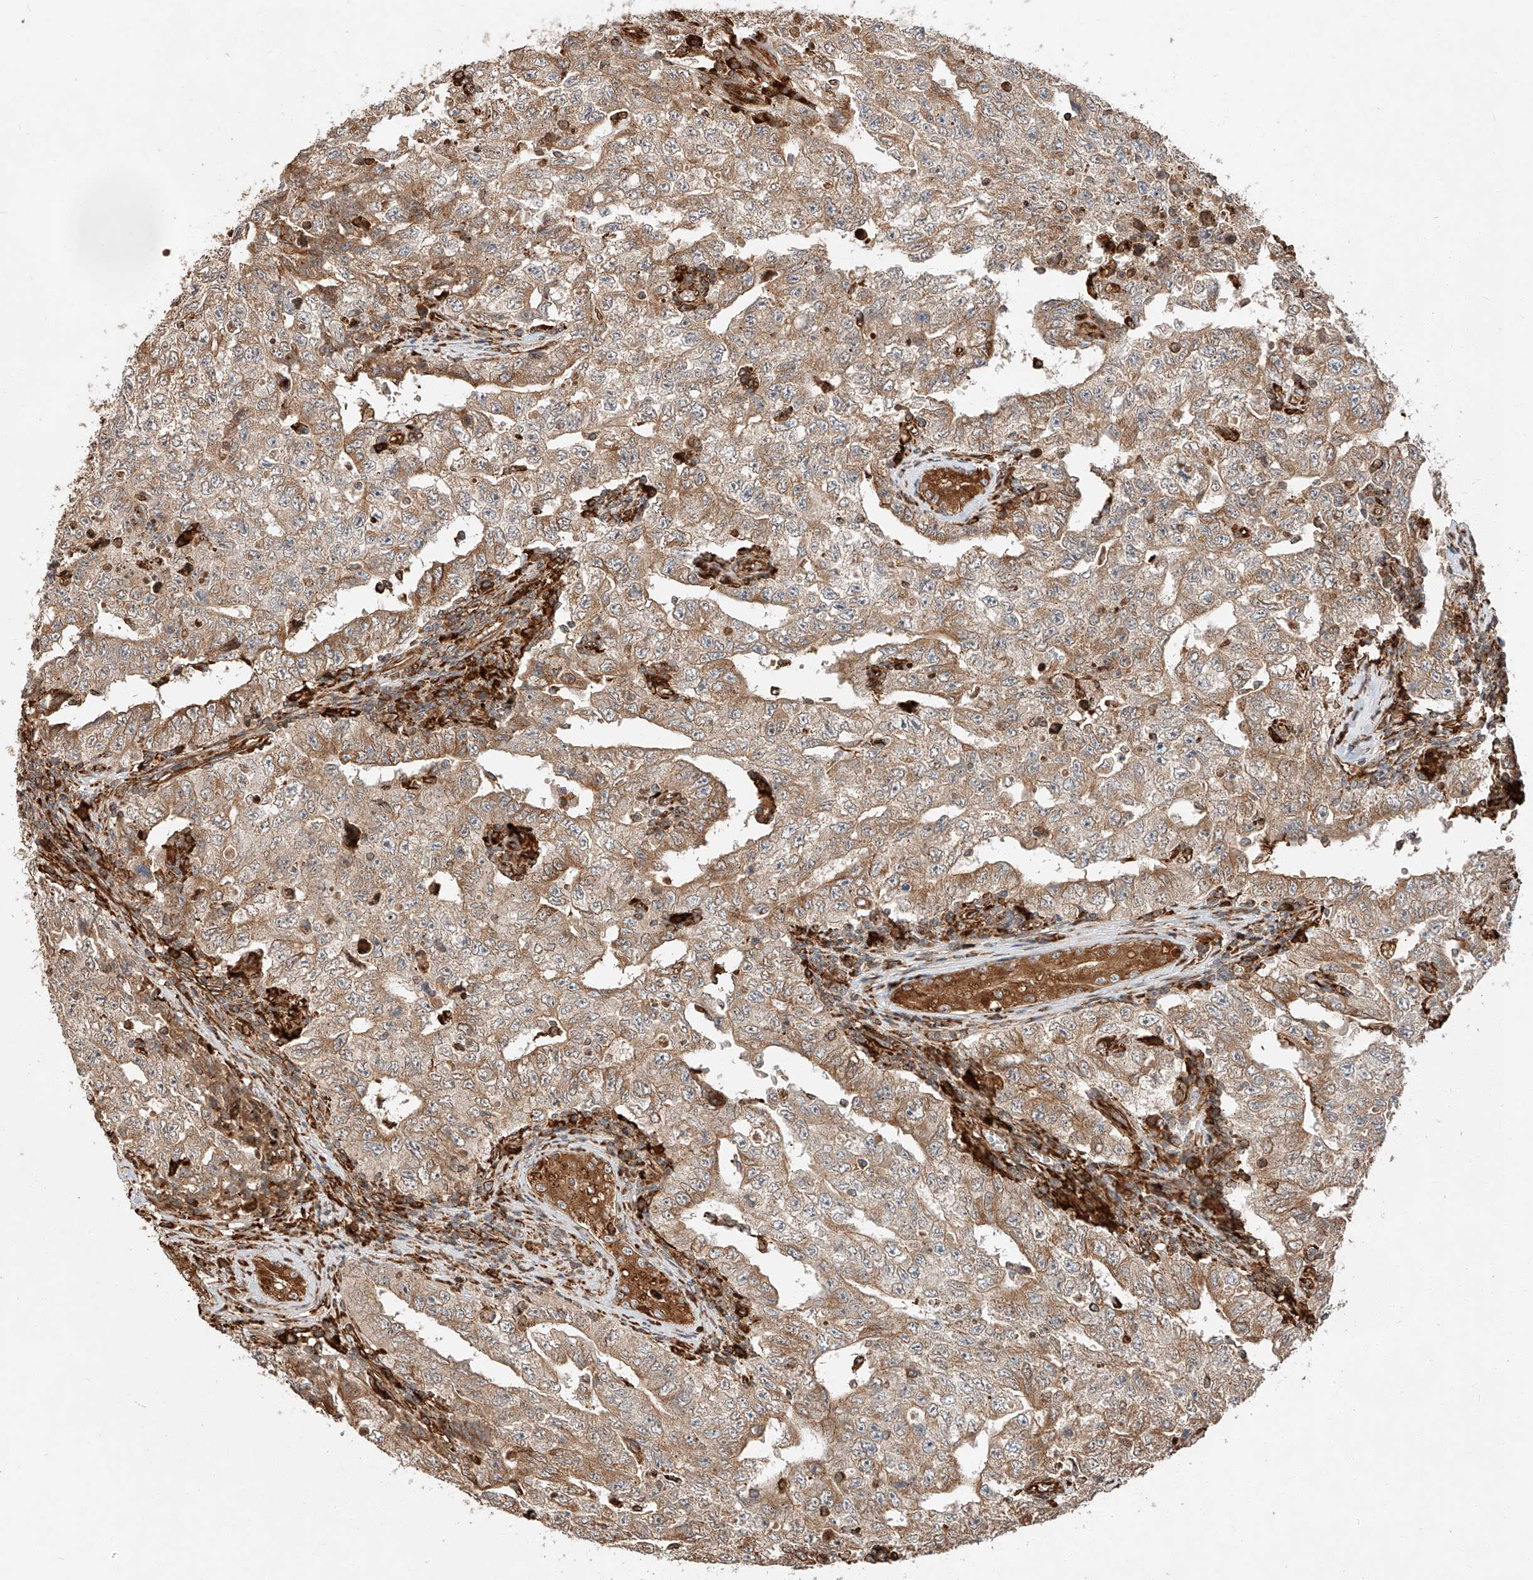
{"staining": {"intensity": "moderate", "quantity": ">75%", "location": "cytoplasmic/membranous"}, "tissue": "testis cancer", "cell_type": "Tumor cells", "image_type": "cancer", "snomed": [{"axis": "morphology", "description": "Carcinoma, Embryonal, NOS"}, {"axis": "topography", "description": "Testis"}], "caption": "Immunohistochemical staining of testis cancer (embryonal carcinoma) shows medium levels of moderate cytoplasmic/membranous staining in about >75% of tumor cells.", "gene": "ZNF84", "patient": {"sex": "male", "age": 26}}